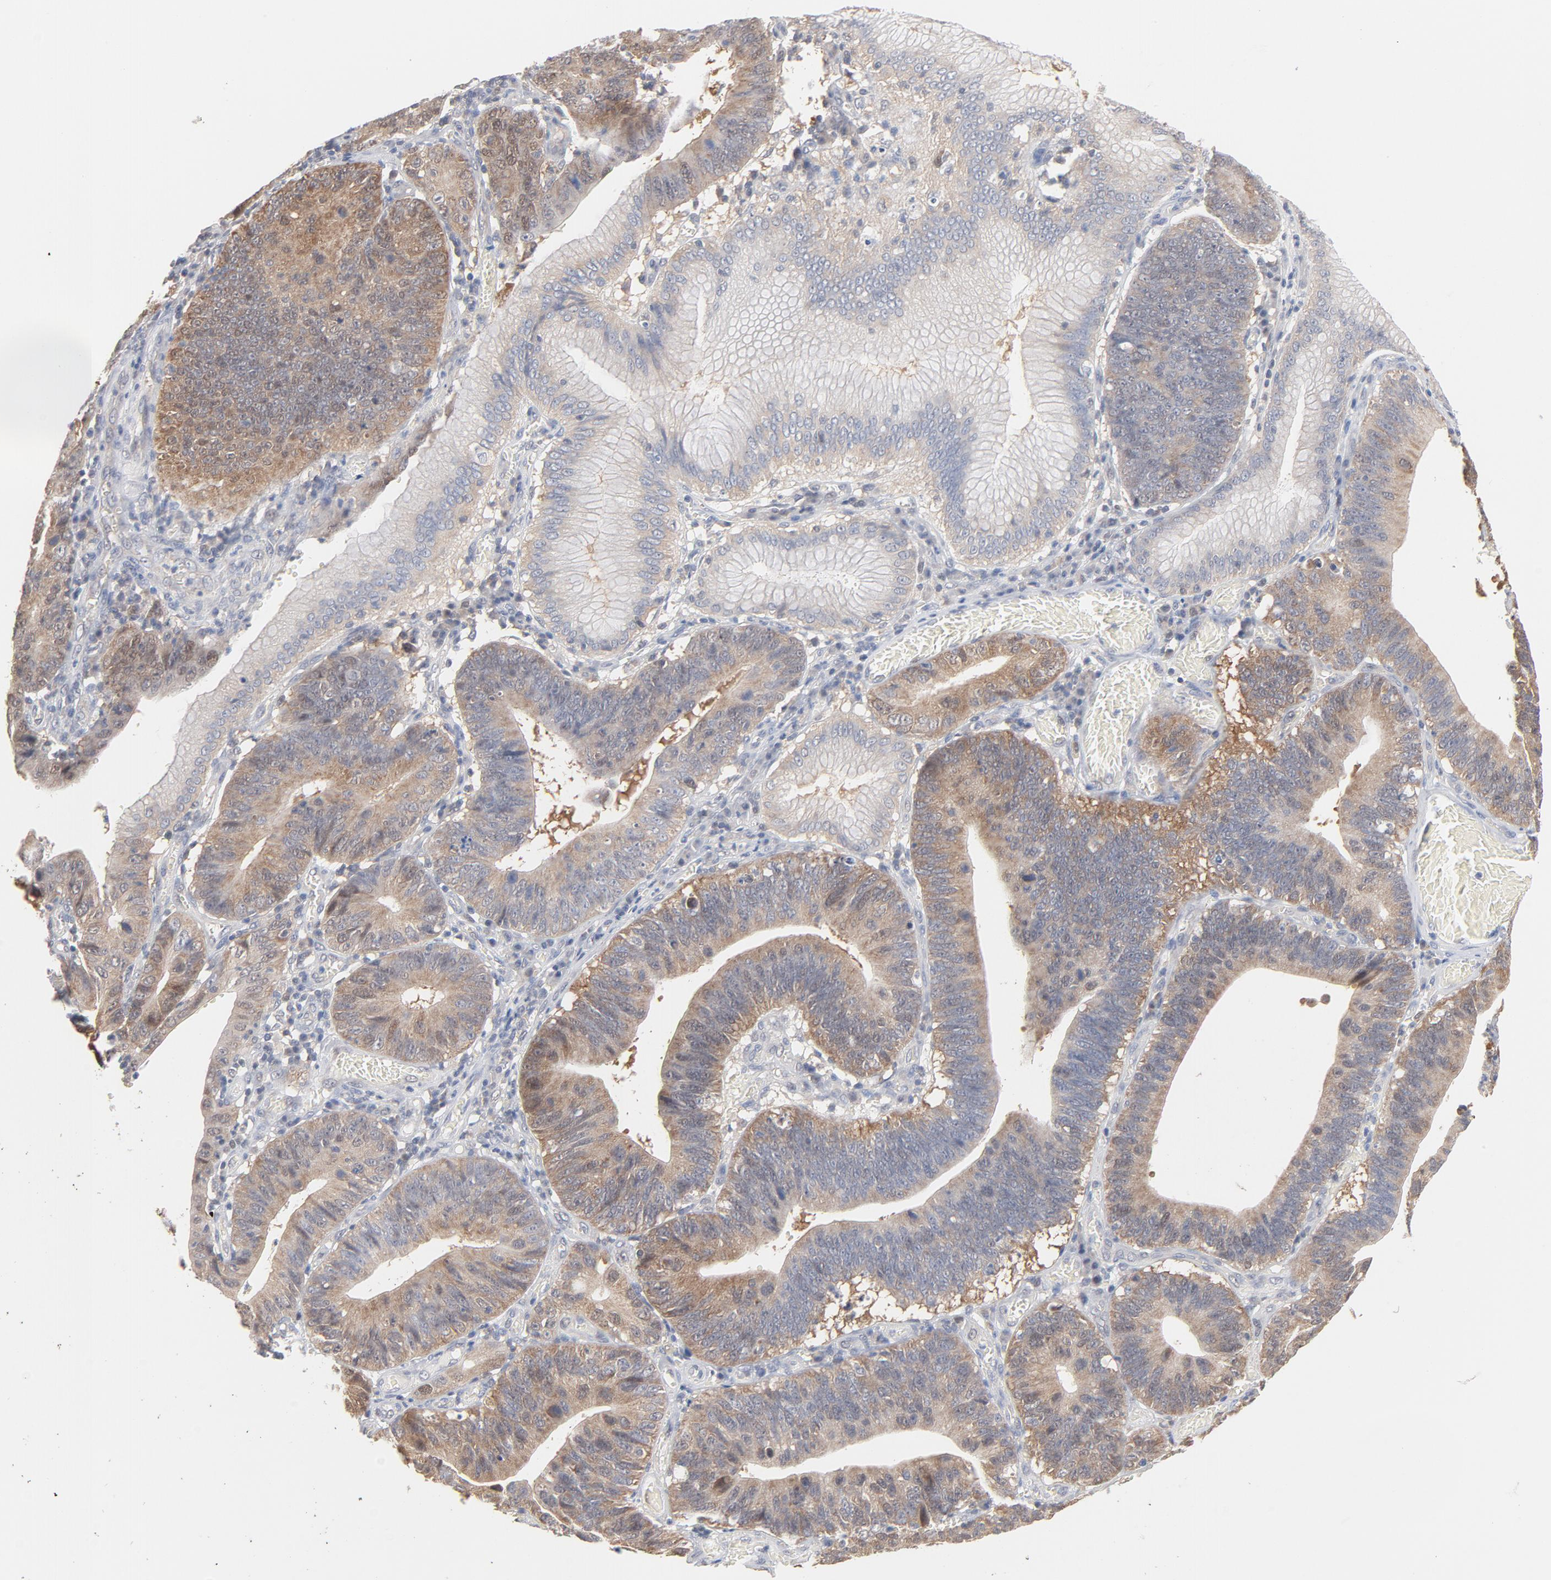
{"staining": {"intensity": "weak", "quantity": ">75%", "location": "cytoplasmic/membranous"}, "tissue": "stomach cancer", "cell_type": "Tumor cells", "image_type": "cancer", "snomed": [{"axis": "morphology", "description": "Adenocarcinoma, NOS"}, {"axis": "topography", "description": "Stomach"}, {"axis": "topography", "description": "Gastric cardia"}], "caption": "DAB immunohistochemical staining of stomach cancer reveals weak cytoplasmic/membranous protein expression in approximately >75% of tumor cells.", "gene": "UBL4A", "patient": {"sex": "male", "age": 59}}